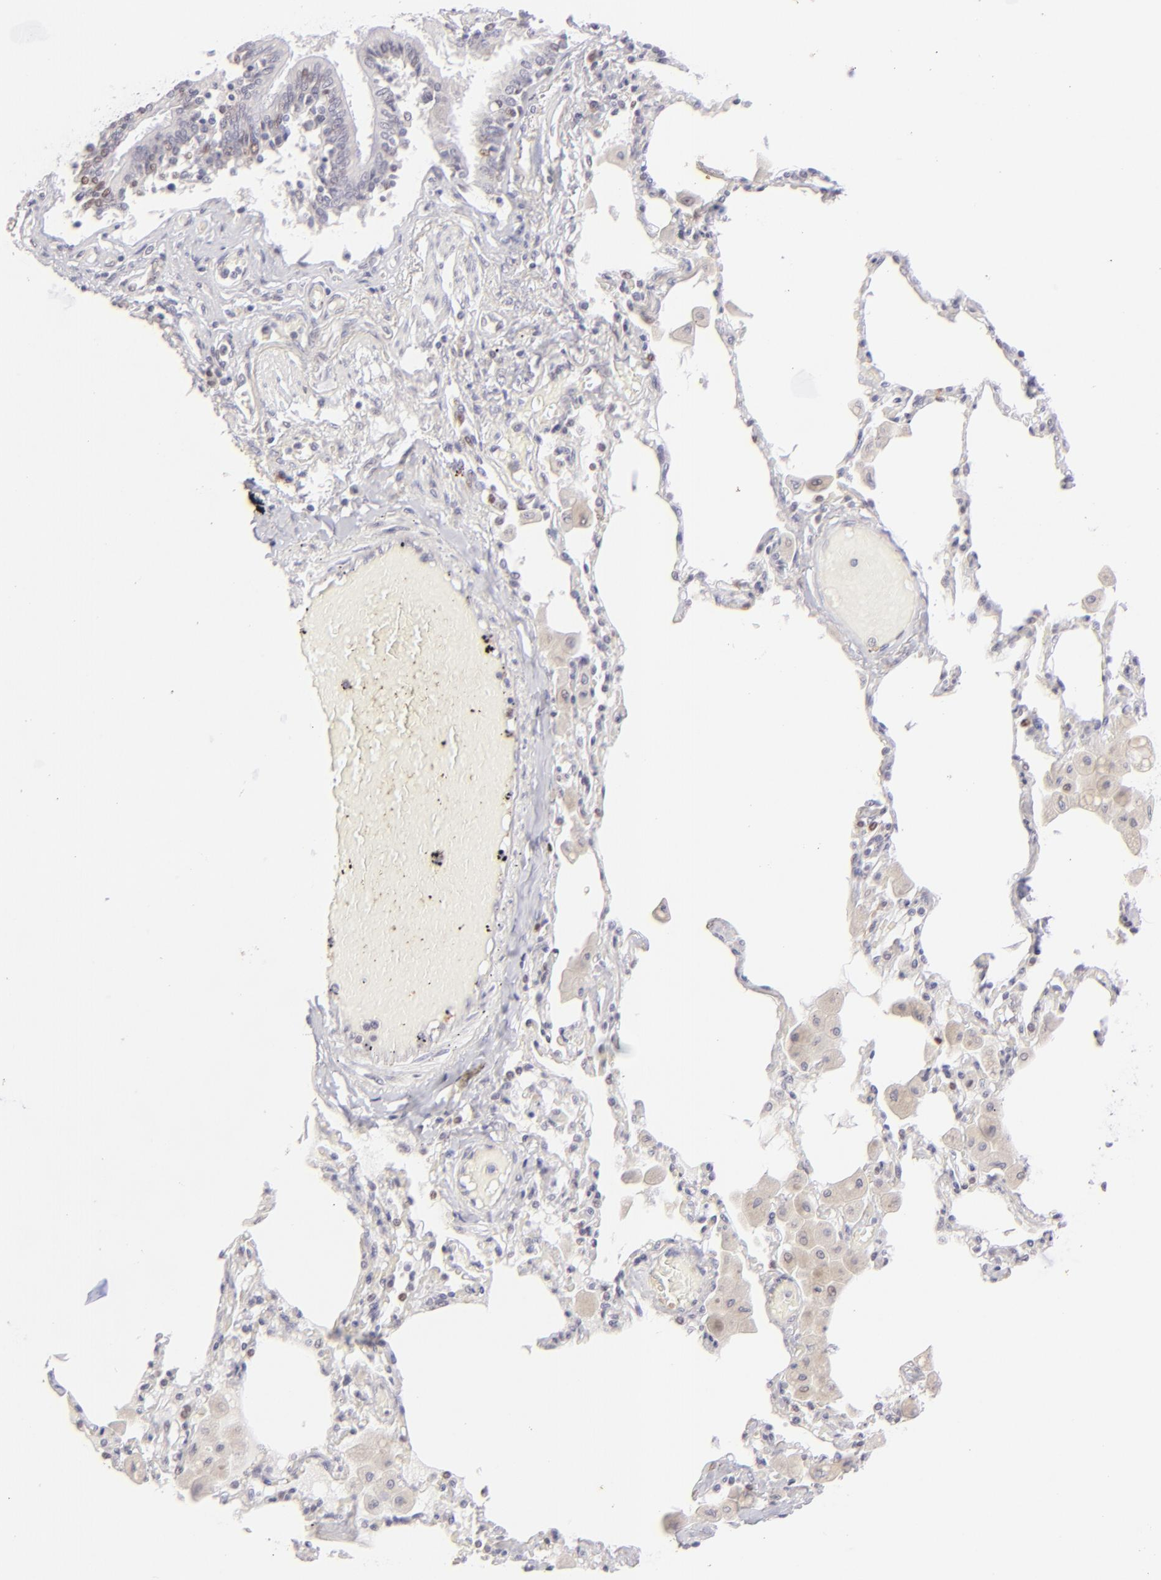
{"staining": {"intensity": "weak", "quantity": "<25%", "location": "nuclear"}, "tissue": "bronchus", "cell_type": "Respiratory epithelial cells", "image_type": "normal", "snomed": [{"axis": "morphology", "description": "Normal tissue, NOS"}, {"axis": "morphology", "description": "Squamous cell carcinoma, NOS"}, {"axis": "topography", "description": "Bronchus"}, {"axis": "topography", "description": "Lung"}], "caption": "IHC micrograph of benign bronchus stained for a protein (brown), which exhibits no staining in respiratory epithelial cells.", "gene": "POU2F1", "patient": {"sex": "female", "age": 47}}